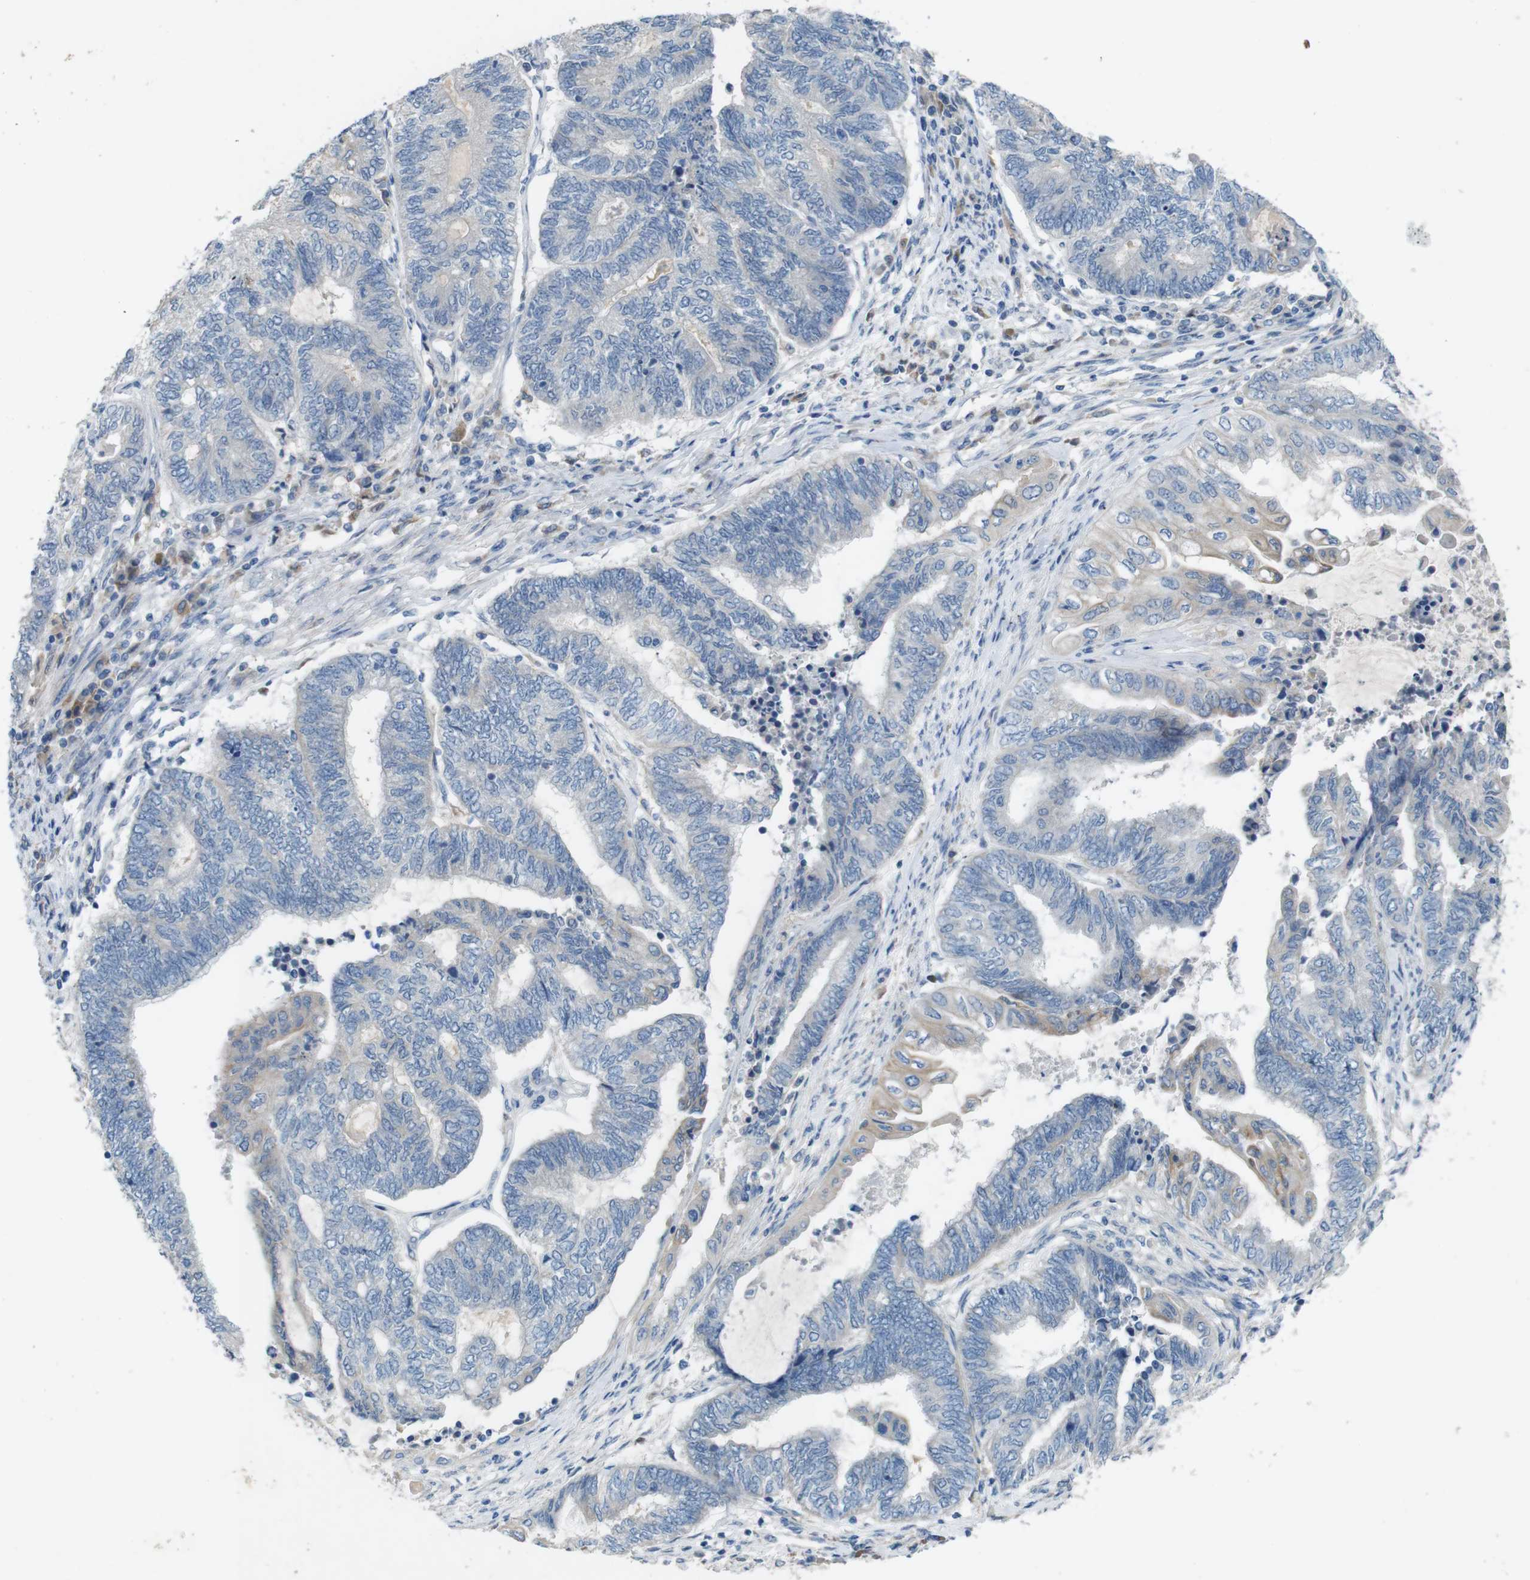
{"staining": {"intensity": "weak", "quantity": "<25%", "location": "cytoplasmic/membranous"}, "tissue": "endometrial cancer", "cell_type": "Tumor cells", "image_type": "cancer", "snomed": [{"axis": "morphology", "description": "Adenocarcinoma, NOS"}, {"axis": "topography", "description": "Uterus"}, {"axis": "topography", "description": "Endometrium"}], "caption": "Protein analysis of adenocarcinoma (endometrial) shows no significant positivity in tumor cells.", "gene": "MOGAT3", "patient": {"sex": "female", "age": 70}}